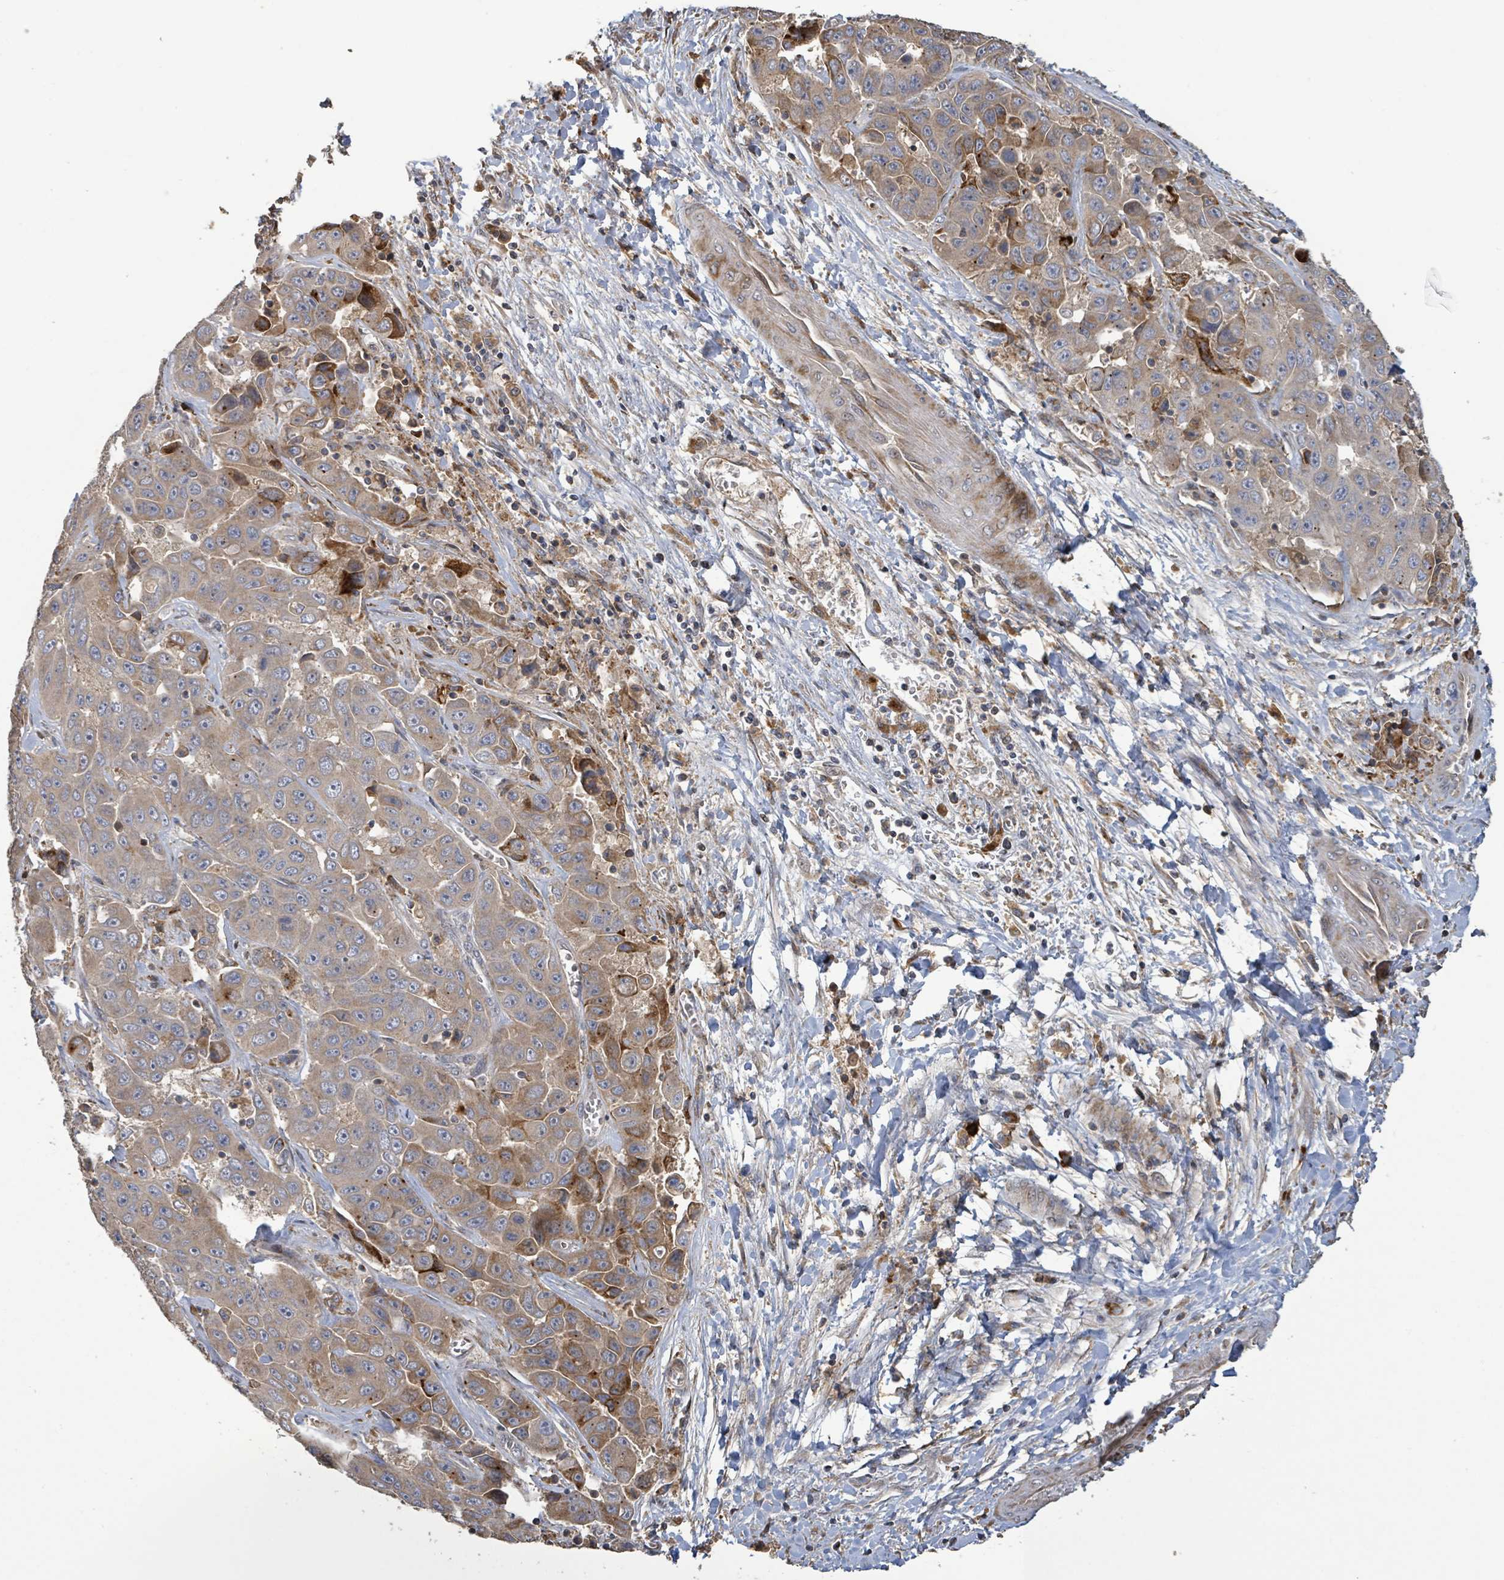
{"staining": {"intensity": "moderate", "quantity": "<25%", "location": "cytoplasmic/membranous"}, "tissue": "liver cancer", "cell_type": "Tumor cells", "image_type": "cancer", "snomed": [{"axis": "morphology", "description": "Cholangiocarcinoma"}, {"axis": "topography", "description": "Liver"}], "caption": "An immunohistochemistry (IHC) micrograph of neoplastic tissue is shown. Protein staining in brown shows moderate cytoplasmic/membranous positivity in liver cancer (cholangiocarcinoma) within tumor cells.", "gene": "STARD4", "patient": {"sex": "female", "age": 52}}